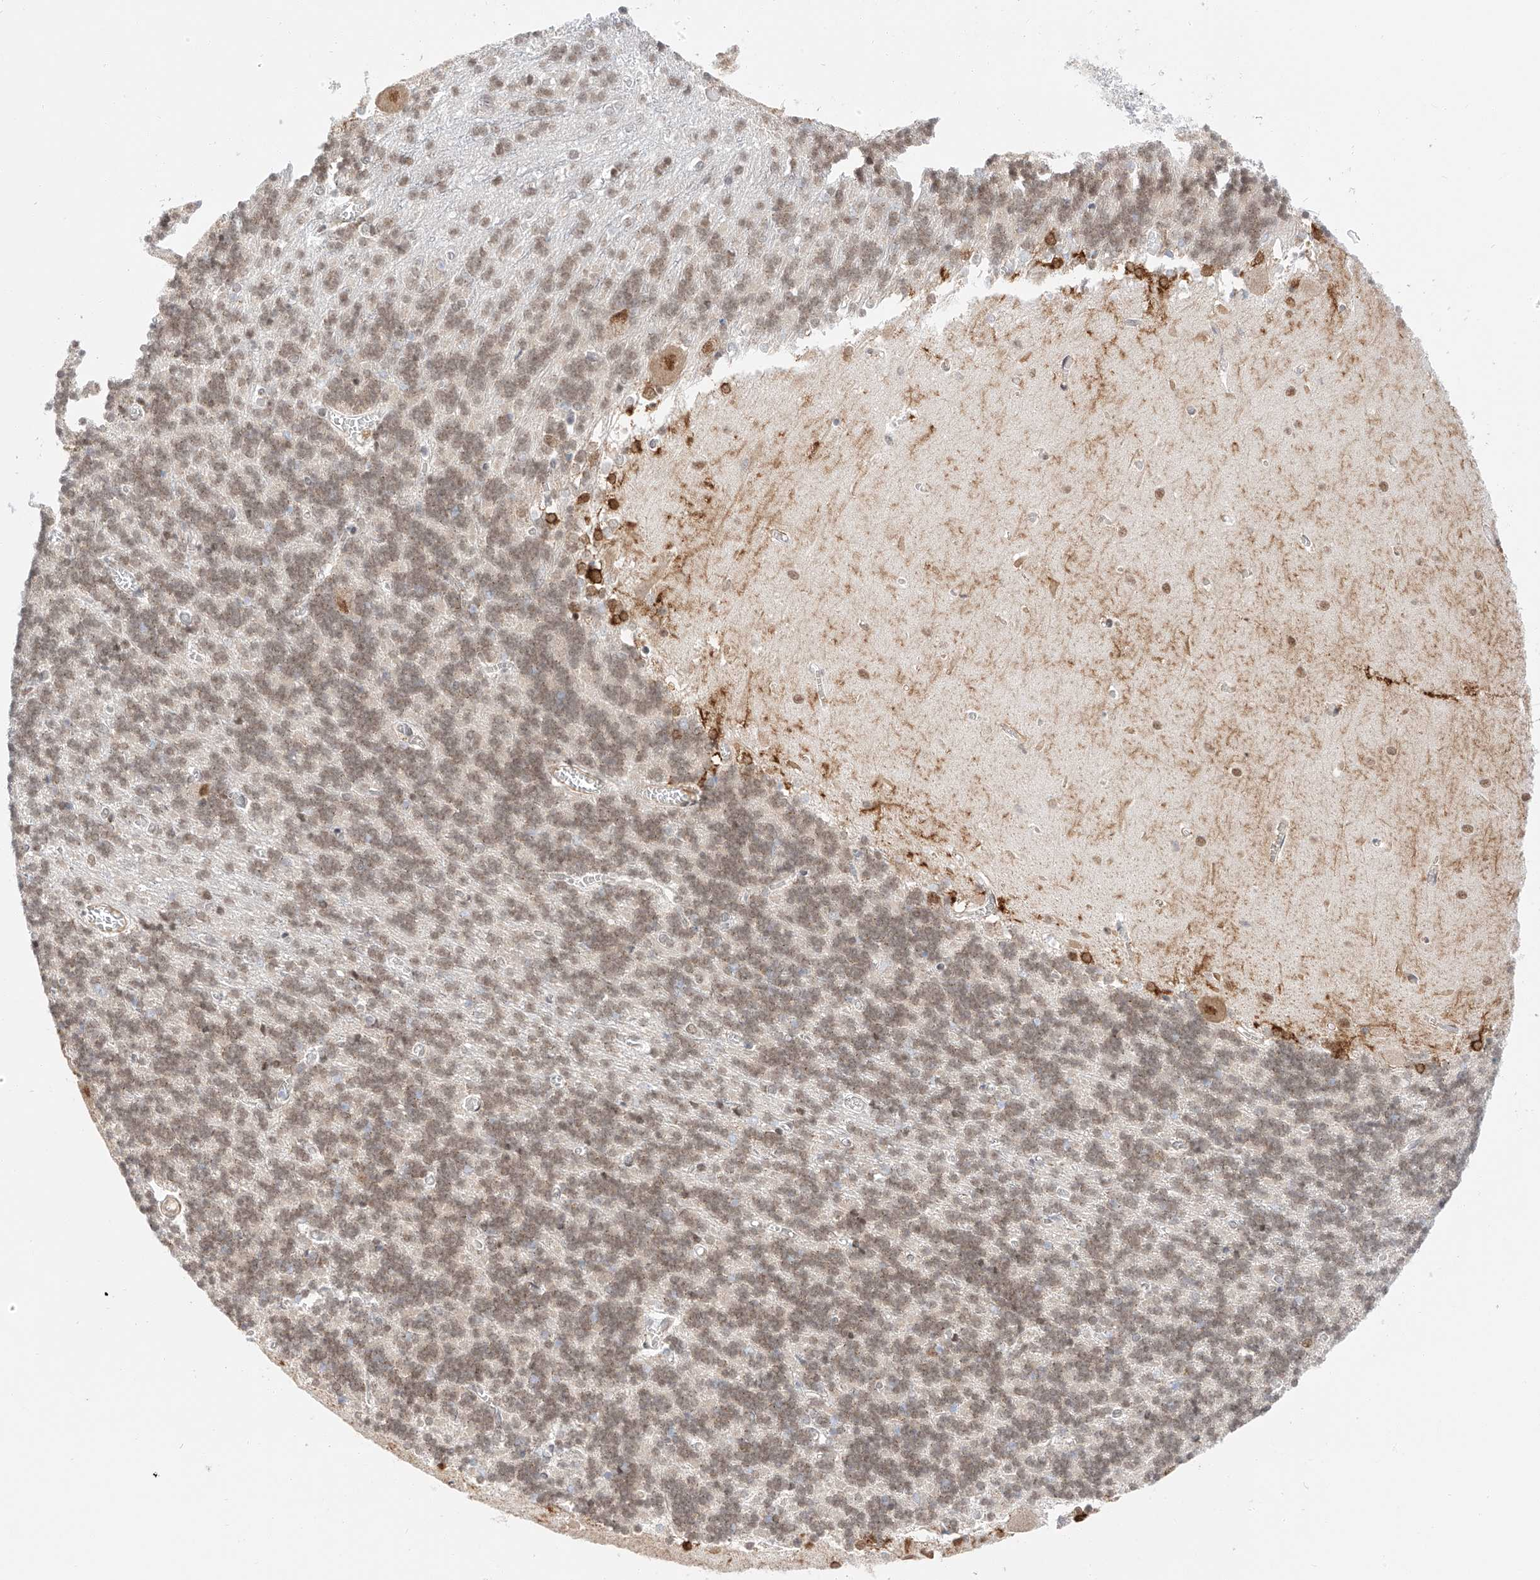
{"staining": {"intensity": "weak", "quantity": "25%-75%", "location": "nuclear"}, "tissue": "cerebellum", "cell_type": "Cells in granular layer", "image_type": "normal", "snomed": [{"axis": "morphology", "description": "Normal tissue, NOS"}, {"axis": "topography", "description": "Cerebellum"}], "caption": "Immunohistochemical staining of benign cerebellum demonstrates 25%-75% levels of weak nuclear protein staining in about 25%-75% of cells in granular layer.", "gene": "CARMIL1", "patient": {"sex": "male", "age": 37}}